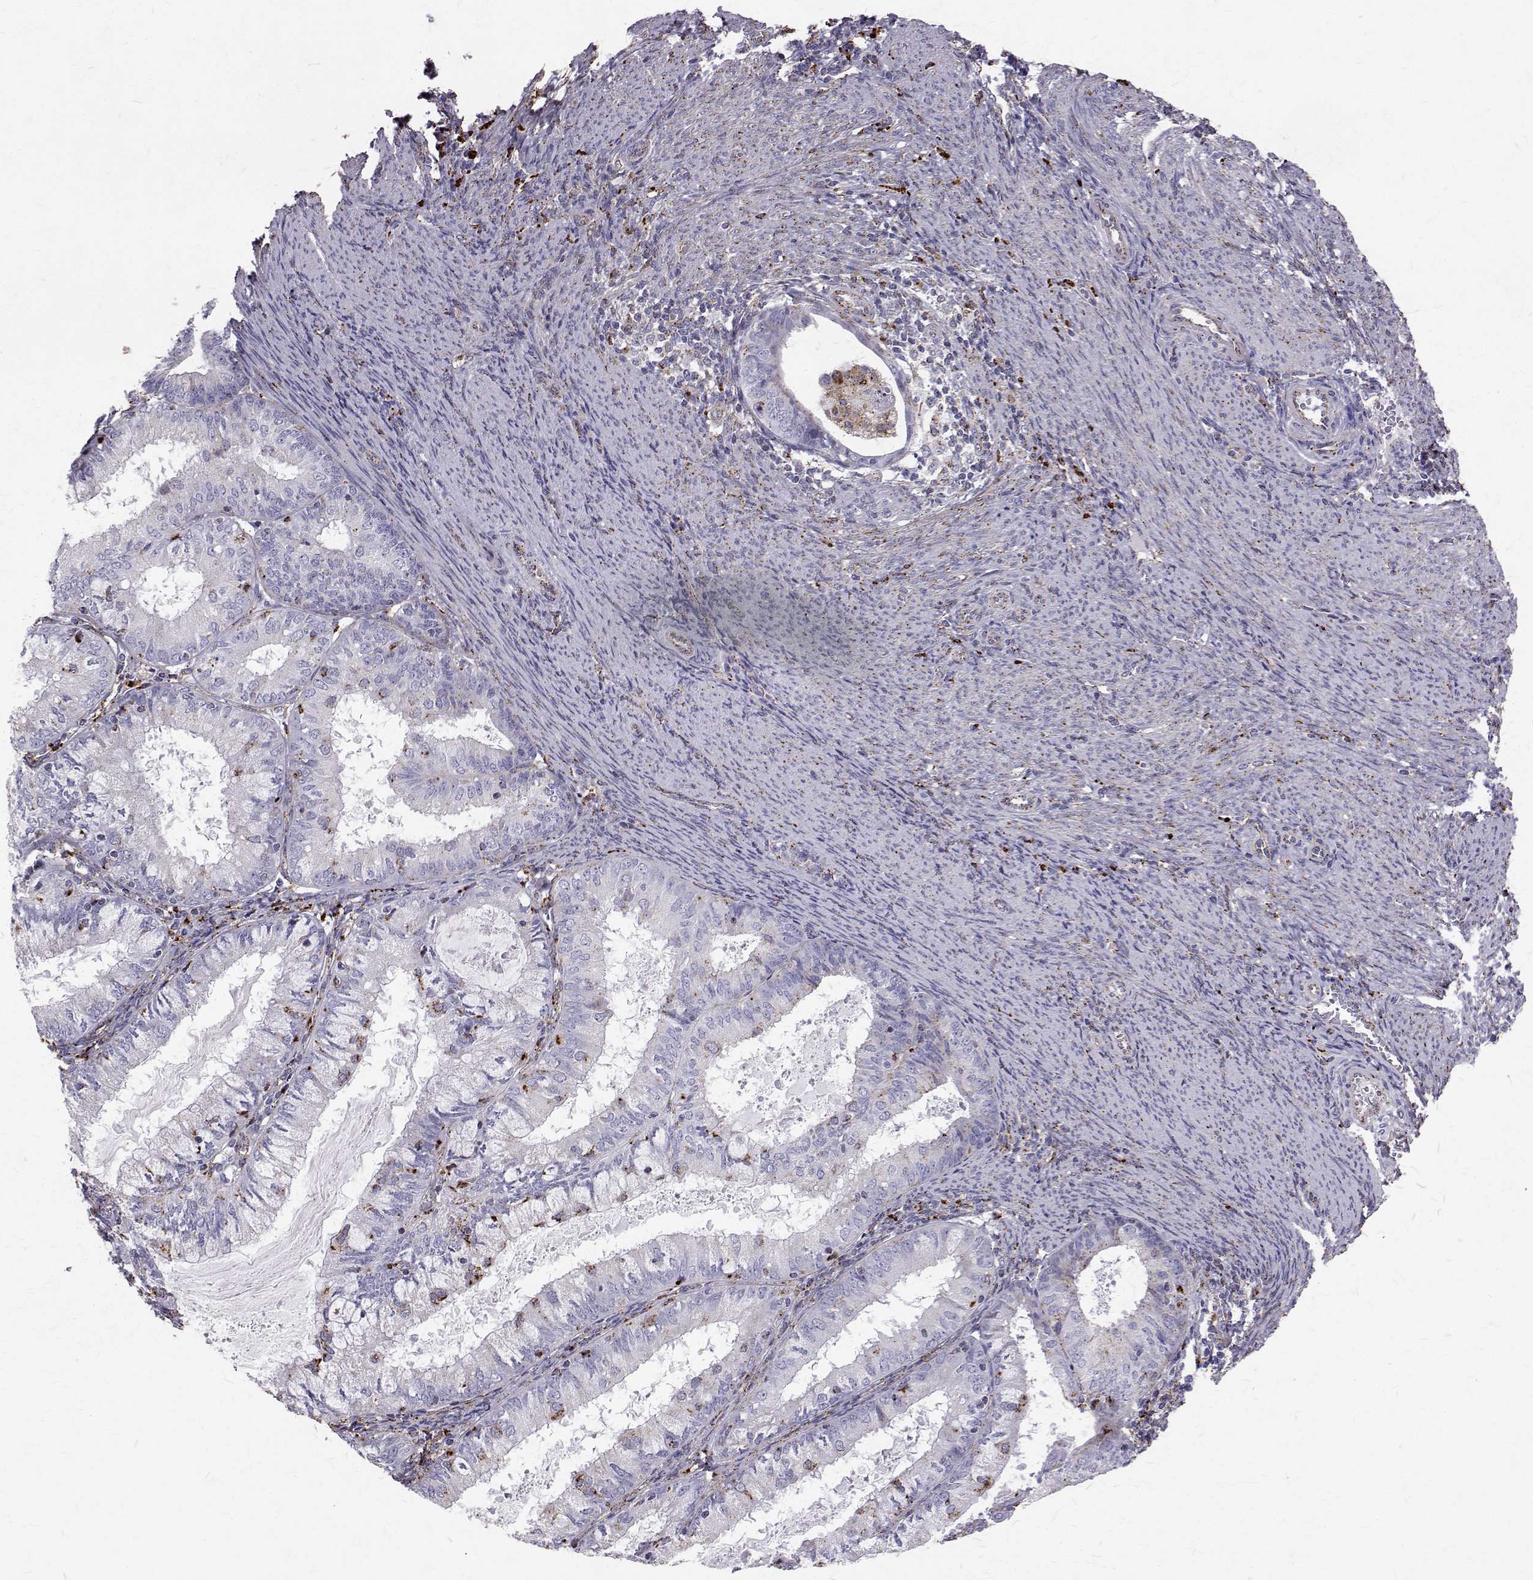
{"staining": {"intensity": "negative", "quantity": "none", "location": "none"}, "tissue": "endometrial cancer", "cell_type": "Tumor cells", "image_type": "cancer", "snomed": [{"axis": "morphology", "description": "Adenocarcinoma, NOS"}, {"axis": "topography", "description": "Endometrium"}], "caption": "High magnification brightfield microscopy of endometrial adenocarcinoma stained with DAB (brown) and counterstained with hematoxylin (blue): tumor cells show no significant expression.", "gene": "TPP1", "patient": {"sex": "female", "age": 57}}